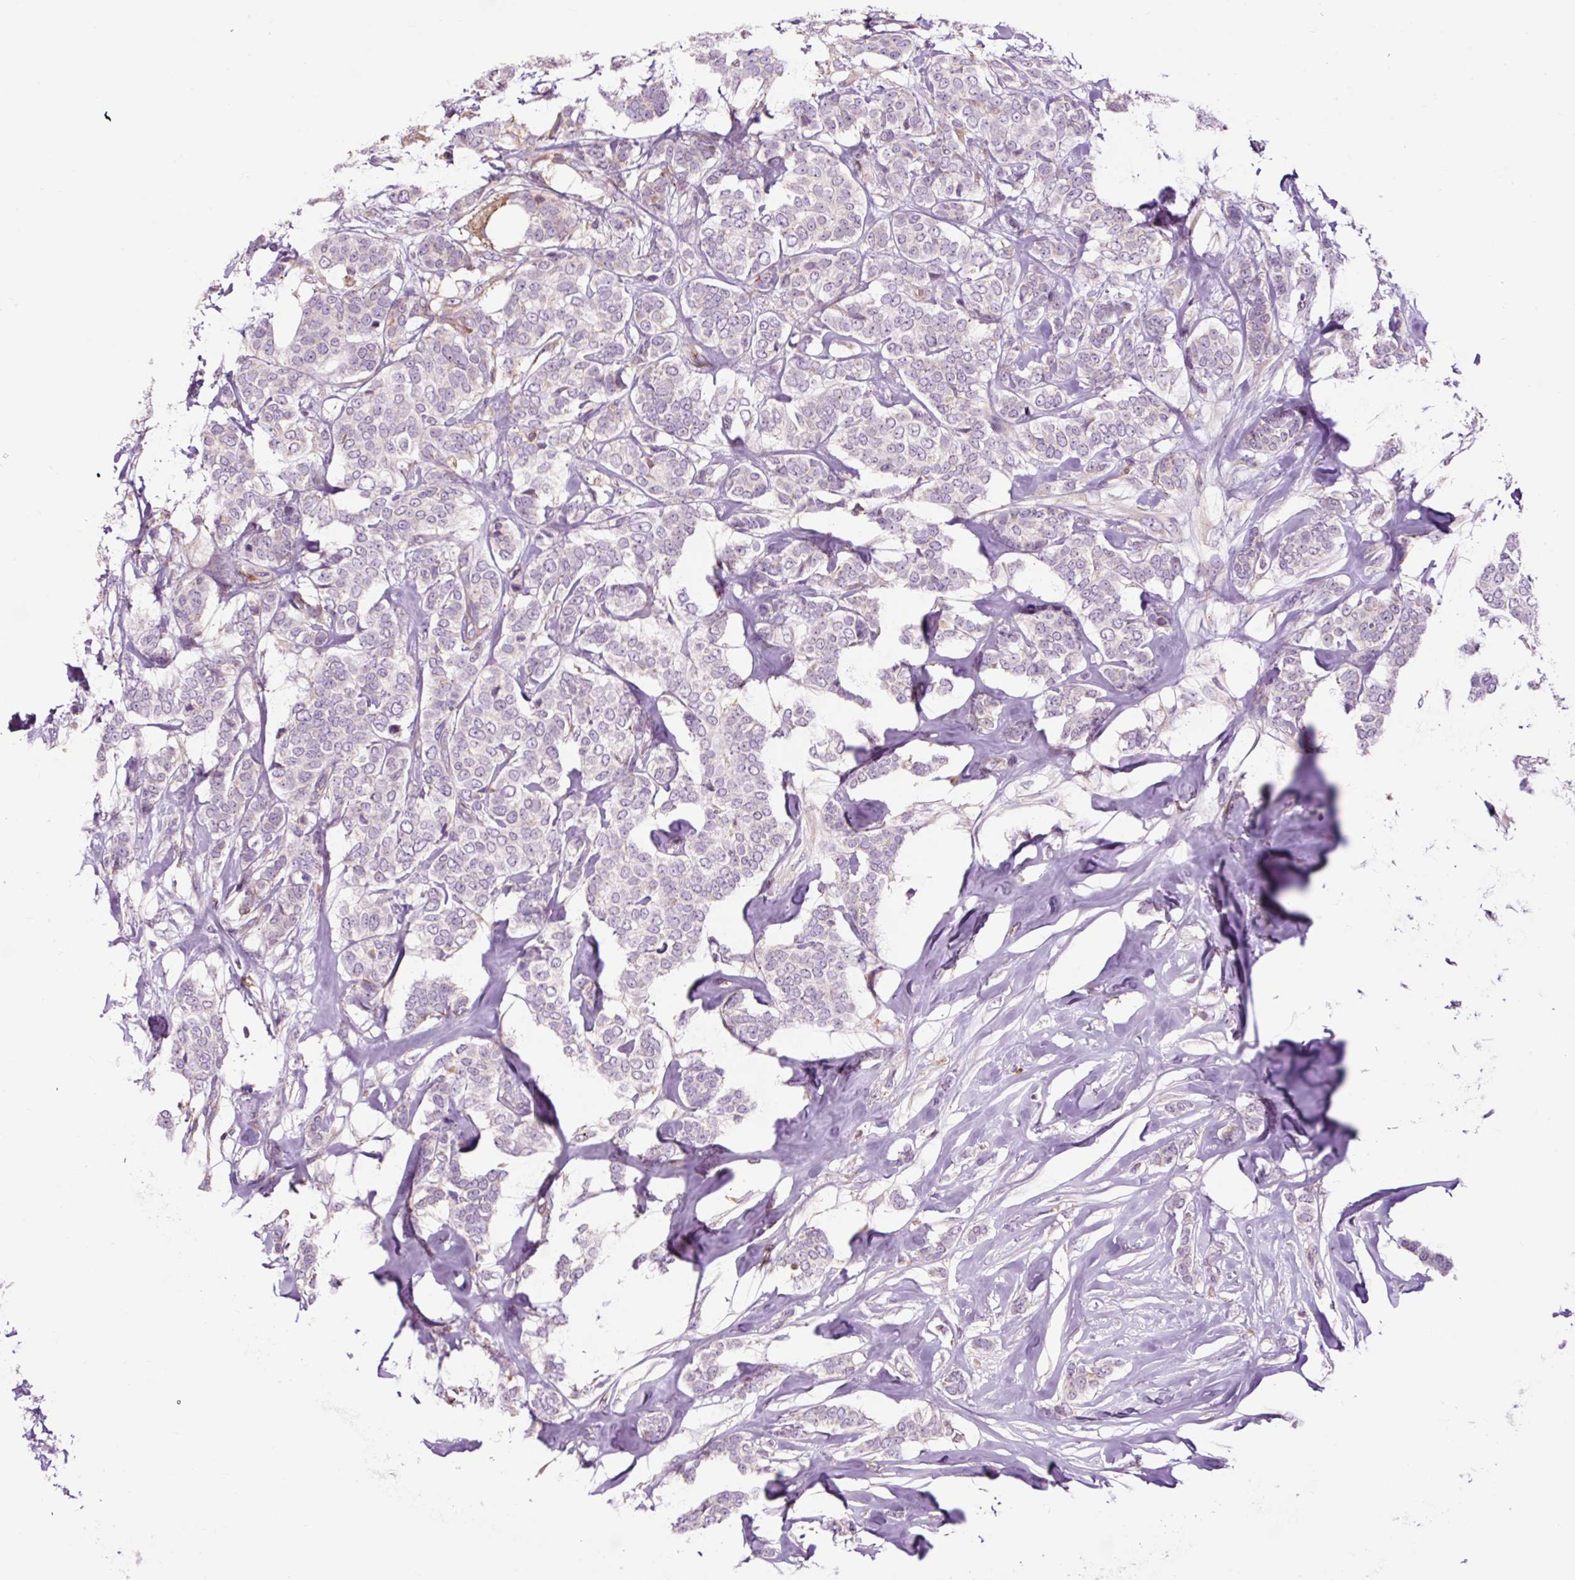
{"staining": {"intensity": "negative", "quantity": "none", "location": "none"}, "tissue": "breast cancer", "cell_type": "Tumor cells", "image_type": "cancer", "snomed": [{"axis": "morphology", "description": "Duct carcinoma"}, {"axis": "topography", "description": "Breast"}], "caption": "Human breast cancer stained for a protein using immunohistochemistry (IHC) shows no positivity in tumor cells.", "gene": "CD83", "patient": {"sex": "female", "age": 72}}